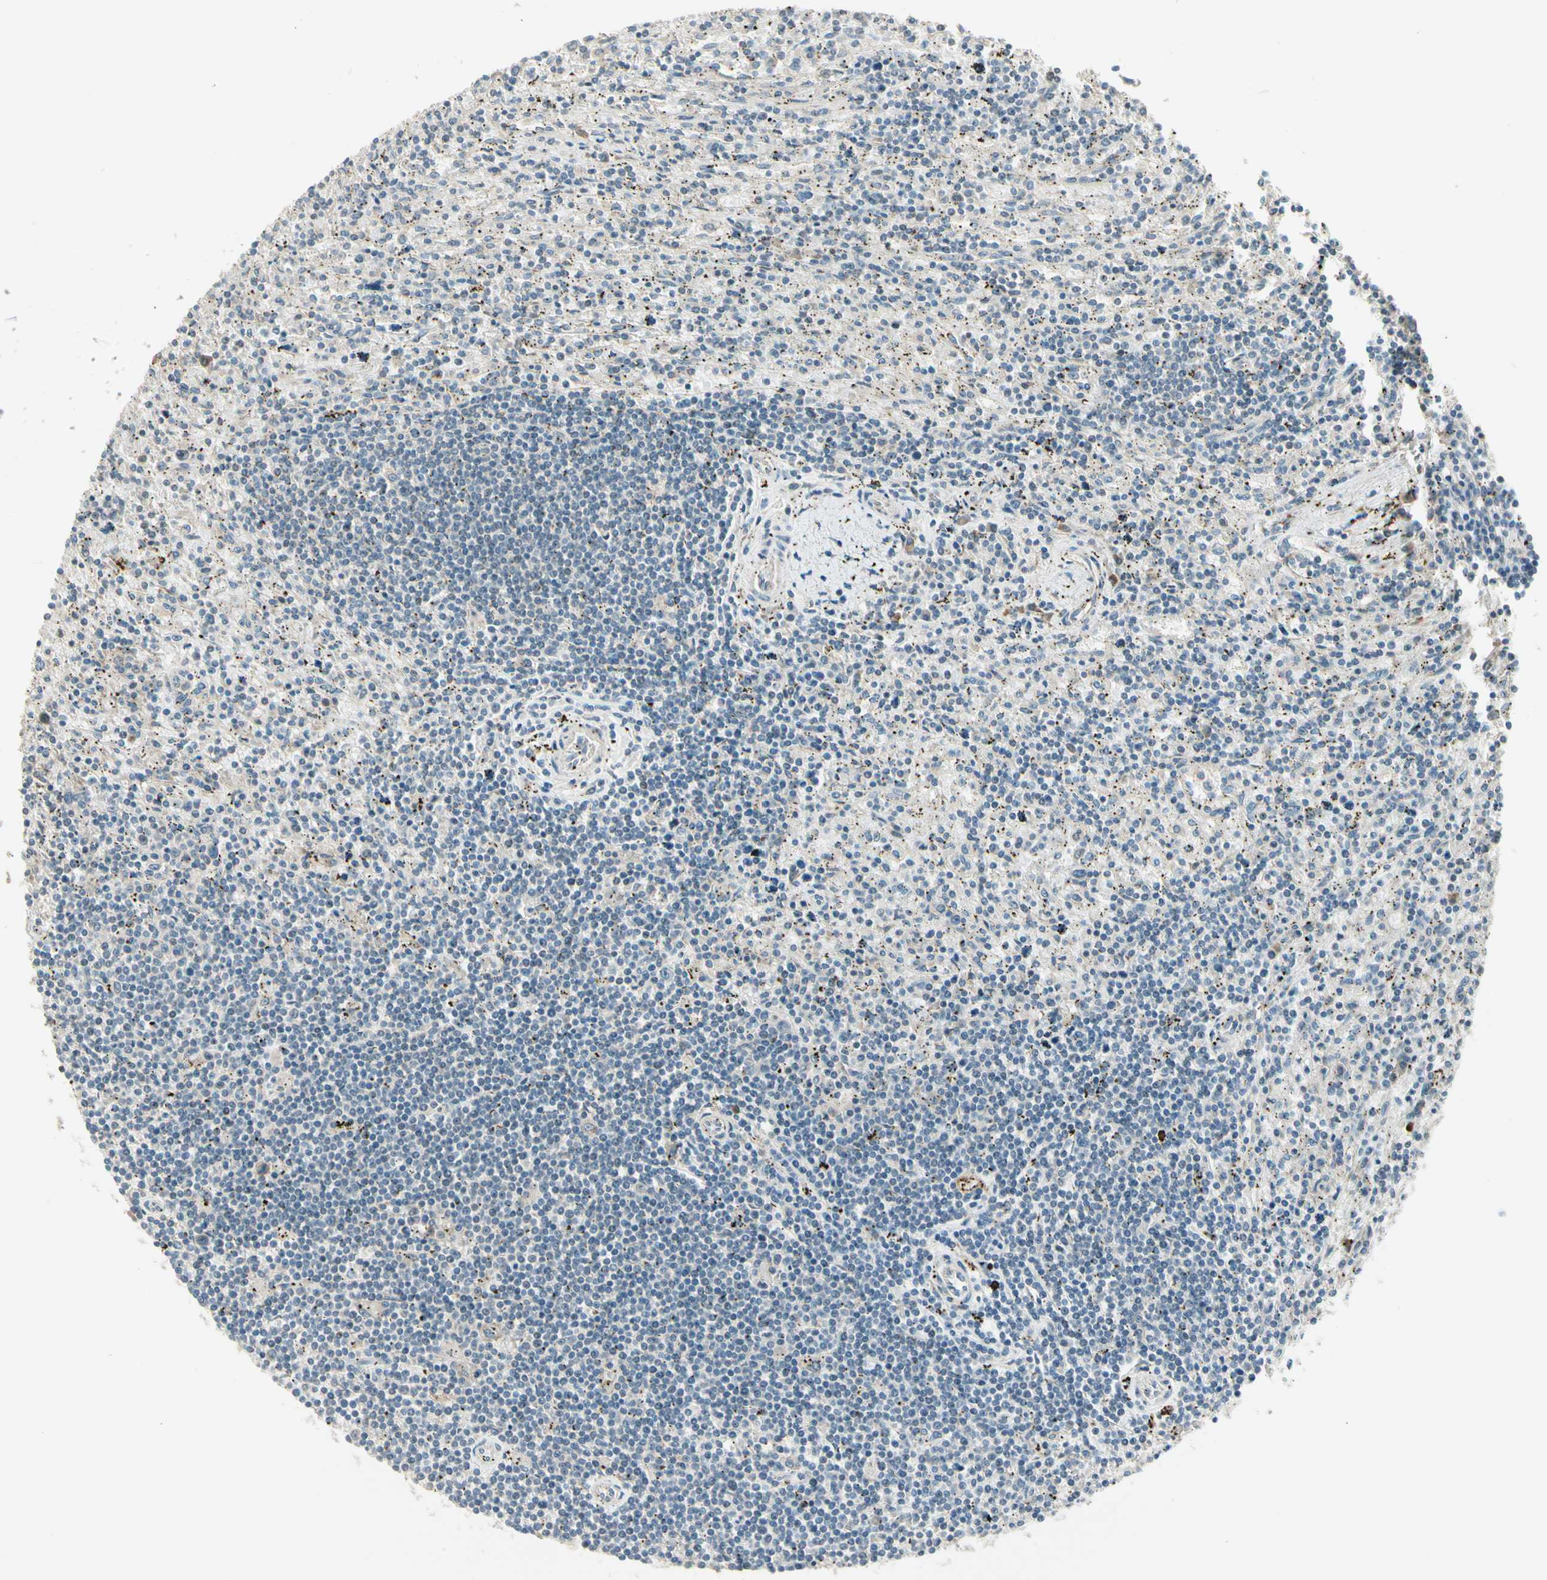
{"staining": {"intensity": "negative", "quantity": "none", "location": "none"}, "tissue": "lymphoma", "cell_type": "Tumor cells", "image_type": "cancer", "snomed": [{"axis": "morphology", "description": "Malignant lymphoma, non-Hodgkin's type, Low grade"}, {"axis": "topography", "description": "Spleen"}], "caption": "Immunohistochemistry micrograph of lymphoma stained for a protein (brown), which exhibits no expression in tumor cells.", "gene": "PCDHB15", "patient": {"sex": "male", "age": 76}}